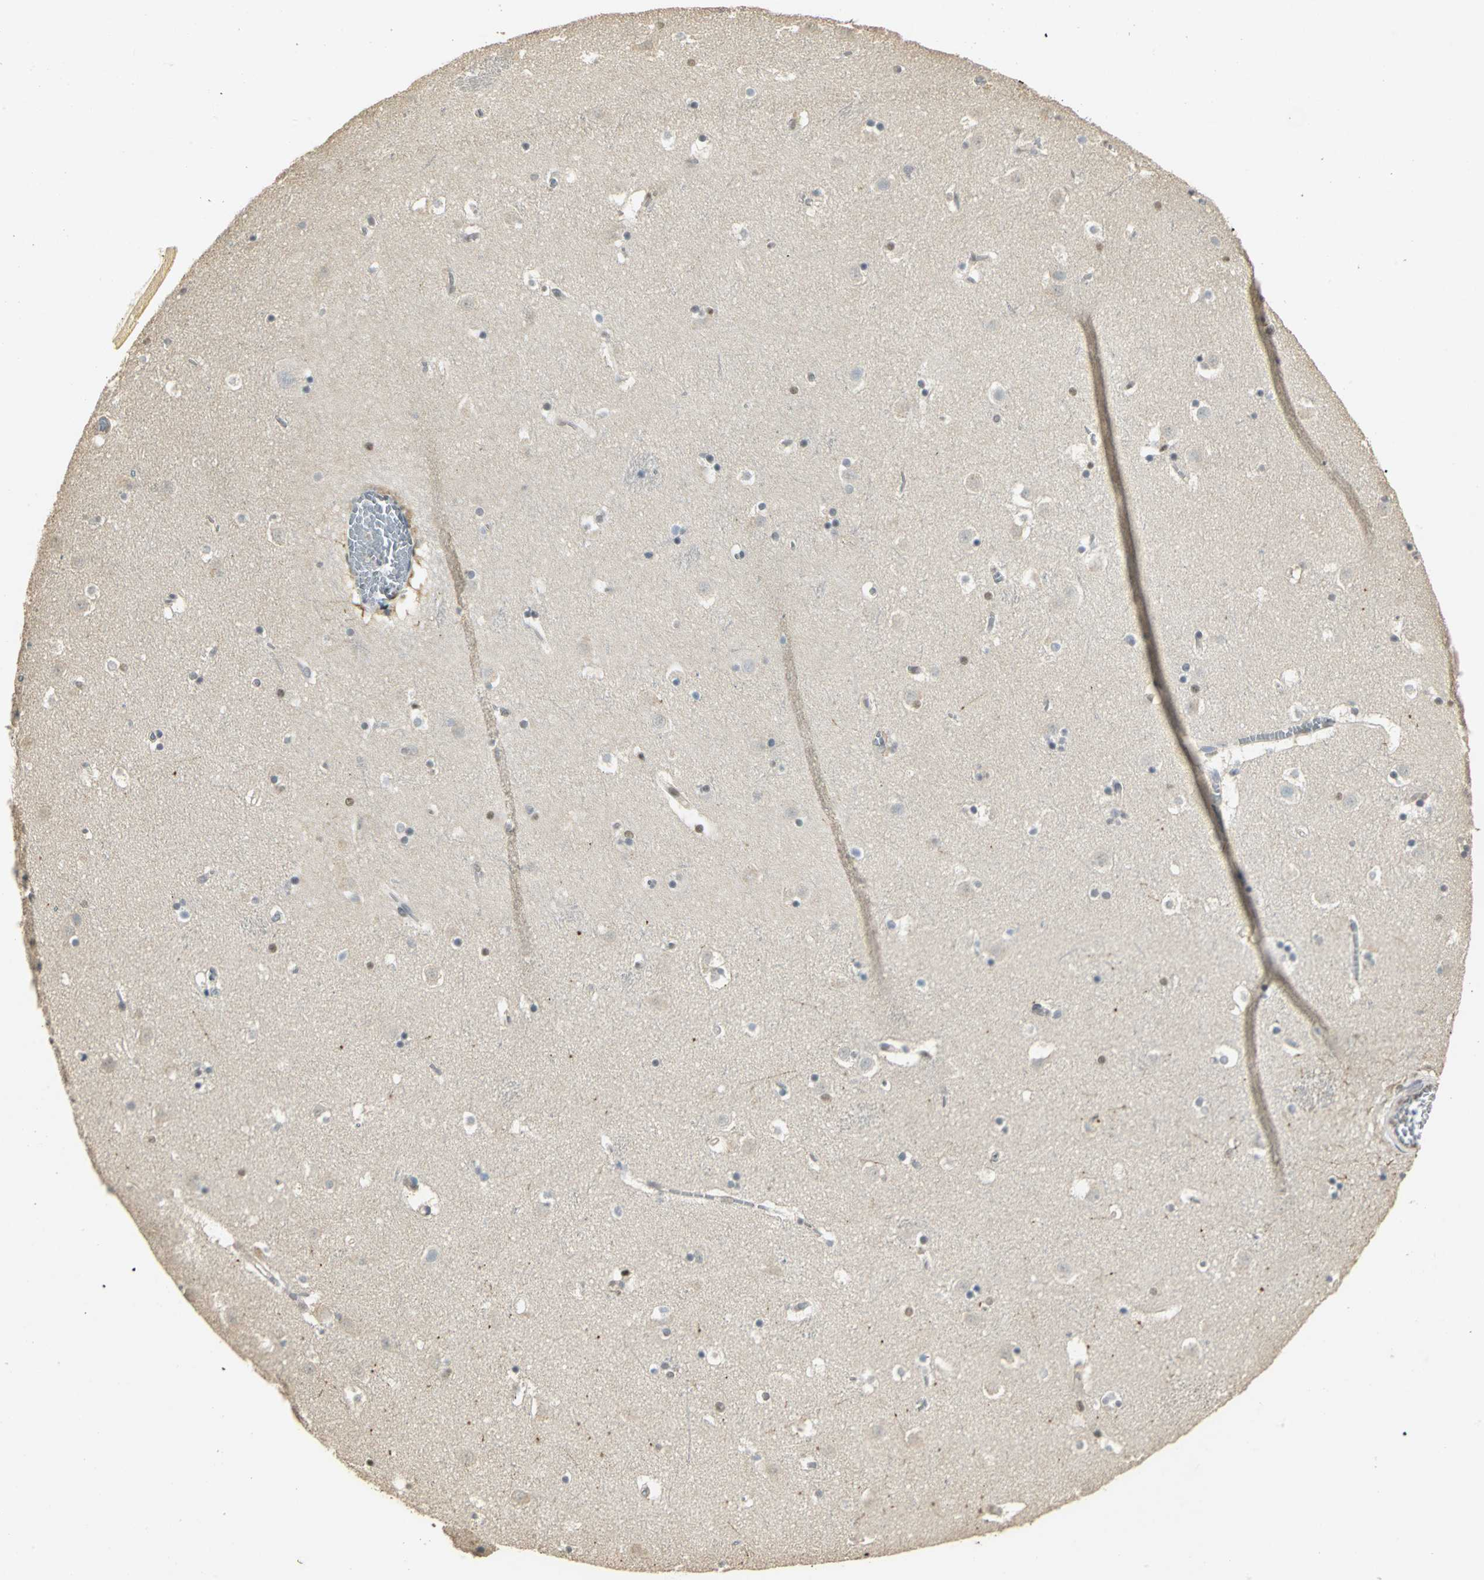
{"staining": {"intensity": "weak", "quantity": "25%-75%", "location": "cytoplasmic/membranous,nuclear"}, "tissue": "caudate", "cell_type": "Glial cells", "image_type": "normal", "snomed": [{"axis": "morphology", "description": "Normal tissue, NOS"}, {"axis": "topography", "description": "Lateral ventricle wall"}], "caption": "Protein expression analysis of normal human caudate reveals weak cytoplasmic/membranous,nuclear expression in approximately 25%-75% of glial cells.", "gene": "ELF1", "patient": {"sex": "male", "age": 45}}